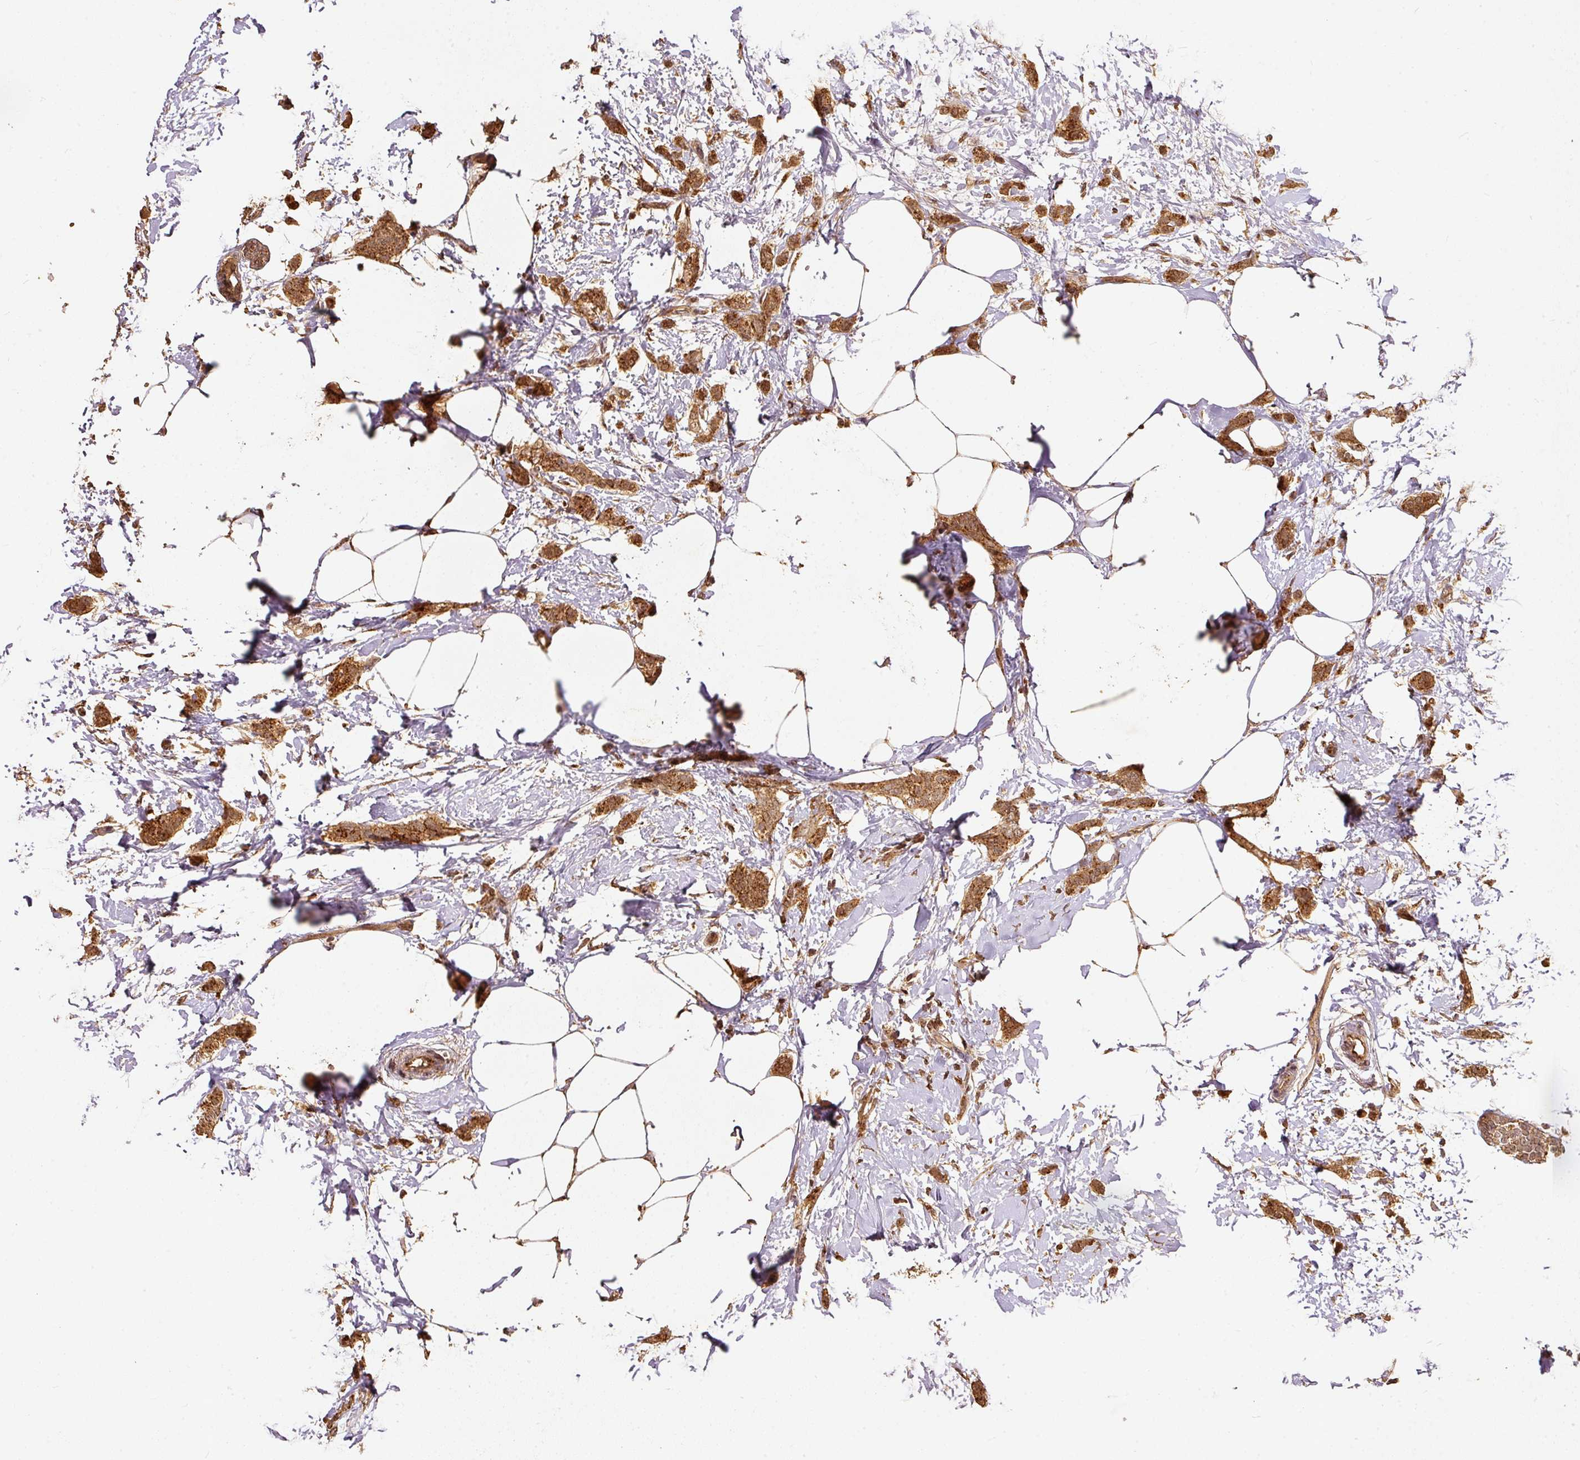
{"staining": {"intensity": "moderate", "quantity": ">75%", "location": "cytoplasmic/membranous"}, "tissue": "breast cancer", "cell_type": "Tumor cells", "image_type": "cancer", "snomed": [{"axis": "morphology", "description": "Duct carcinoma"}, {"axis": "topography", "description": "Breast"}], "caption": "Human breast cancer (intraductal carcinoma) stained for a protein (brown) shows moderate cytoplasmic/membranous positive positivity in about >75% of tumor cells.", "gene": "FUT8", "patient": {"sex": "female", "age": 72}}